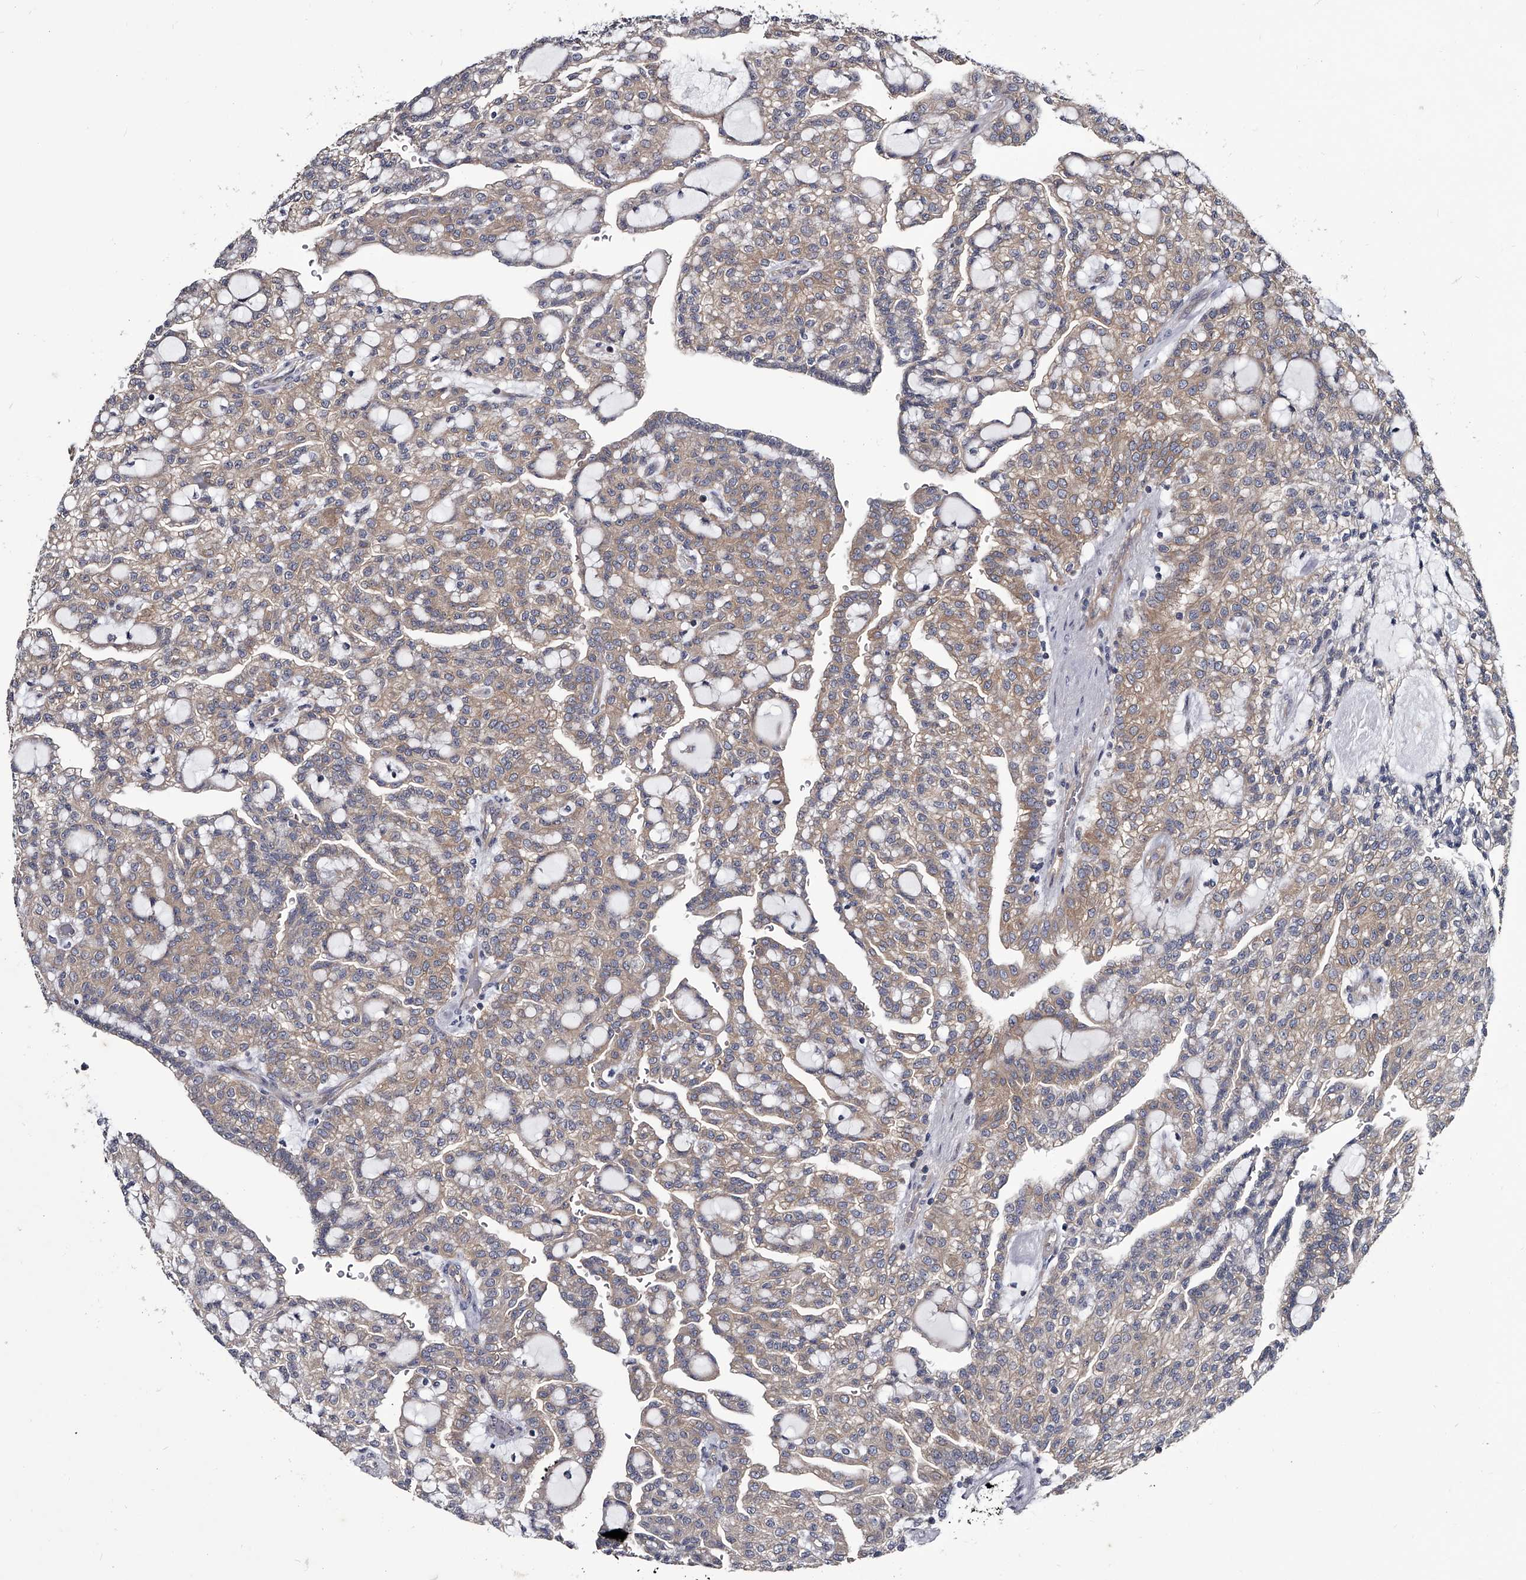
{"staining": {"intensity": "weak", "quantity": "25%-75%", "location": "cytoplasmic/membranous"}, "tissue": "renal cancer", "cell_type": "Tumor cells", "image_type": "cancer", "snomed": [{"axis": "morphology", "description": "Adenocarcinoma, NOS"}, {"axis": "topography", "description": "Kidney"}], "caption": "Approximately 25%-75% of tumor cells in adenocarcinoma (renal) show weak cytoplasmic/membranous protein staining as visualized by brown immunohistochemical staining.", "gene": "GAPVD1", "patient": {"sex": "male", "age": 63}}